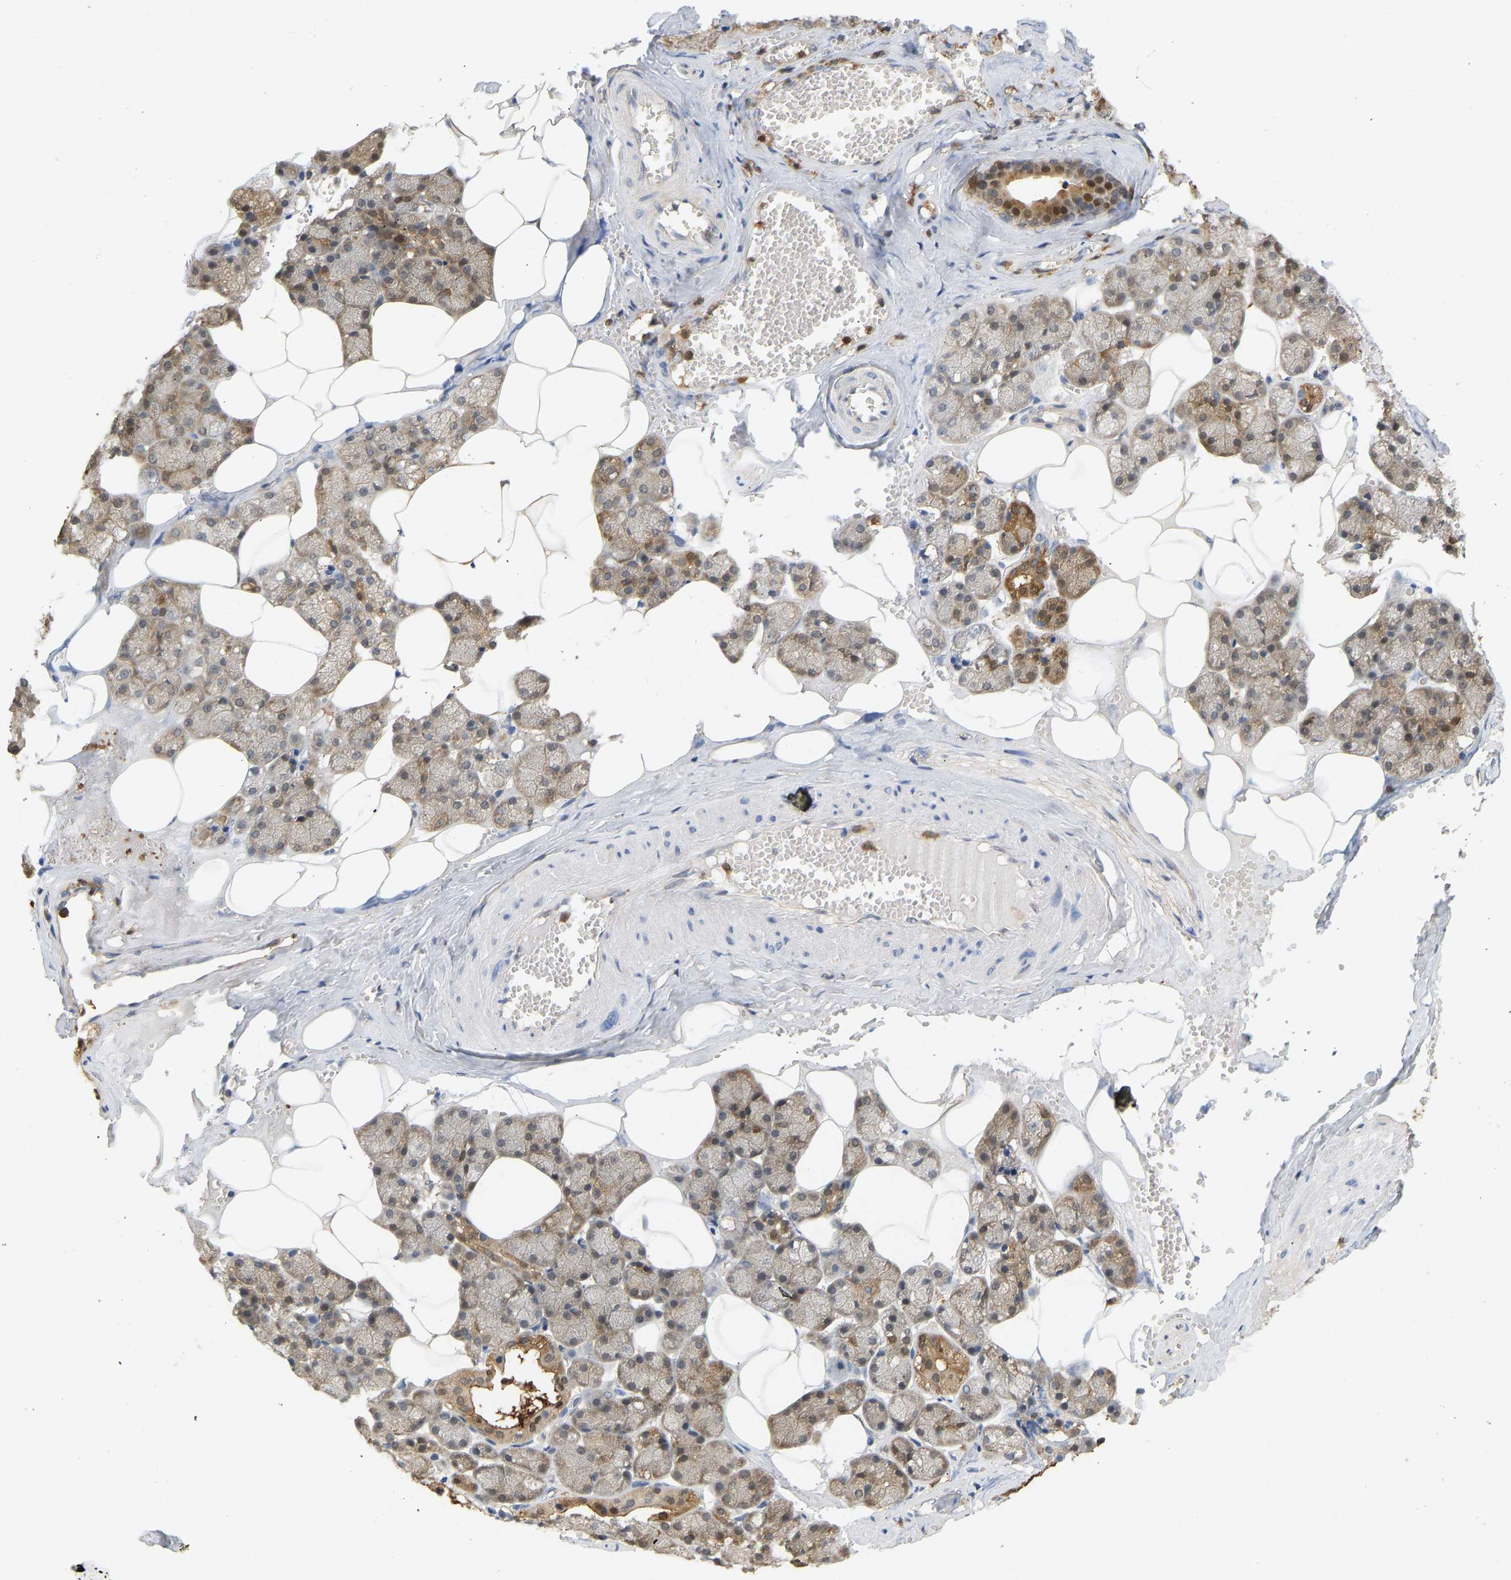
{"staining": {"intensity": "moderate", "quantity": ">75%", "location": "cytoplasmic/membranous,nuclear"}, "tissue": "salivary gland", "cell_type": "Glandular cells", "image_type": "normal", "snomed": [{"axis": "morphology", "description": "Normal tissue, NOS"}, {"axis": "topography", "description": "Salivary gland"}], "caption": "Moderate cytoplasmic/membranous,nuclear staining for a protein is appreciated in approximately >75% of glandular cells of unremarkable salivary gland using immunohistochemistry.", "gene": "ENO1", "patient": {"sex": "male", "age": 62}}